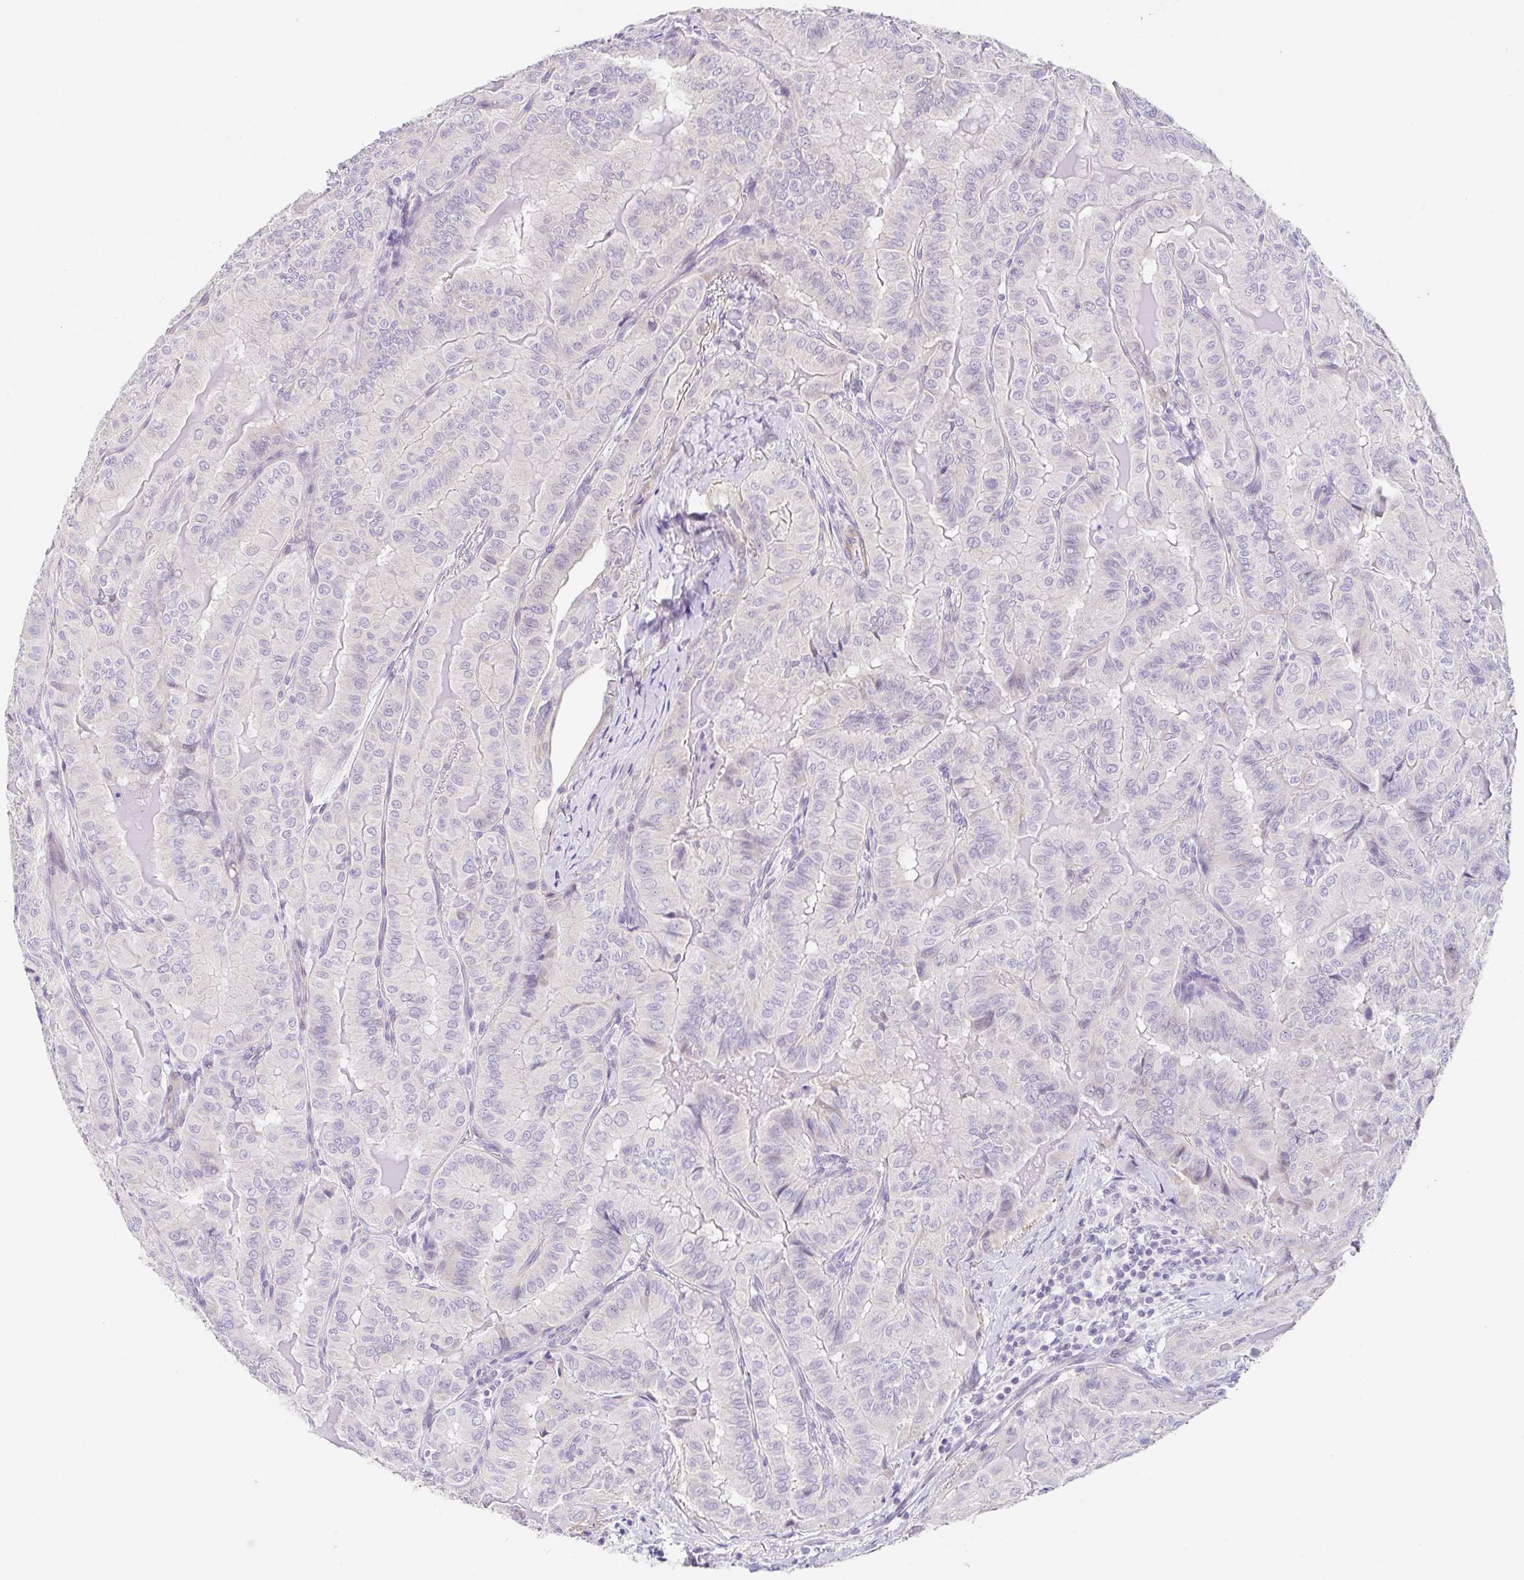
{"staining": {"intensity": "negative", "quantity": "none", "location": "none"}, "tissue": "thyroid cancer", "cell_type": "Tumor cells", "image_type": "cancer", "snomed": [{"axis": "morphology", "description": "Papillary adenocarcinoma, NOS"}, {"axis": "topography", "description": "Thyroid gland"}], "caption": "The micrograph reveals no staining of tumor cells in thyroid papillary adenocarcinoma. (Brightfield microscopy of DAB (3,3'-diaminobenzidine) immunohistochemistry at high magnification).", "gene": "DCAF17", "patient": {"sex": "female", "age": 68}}